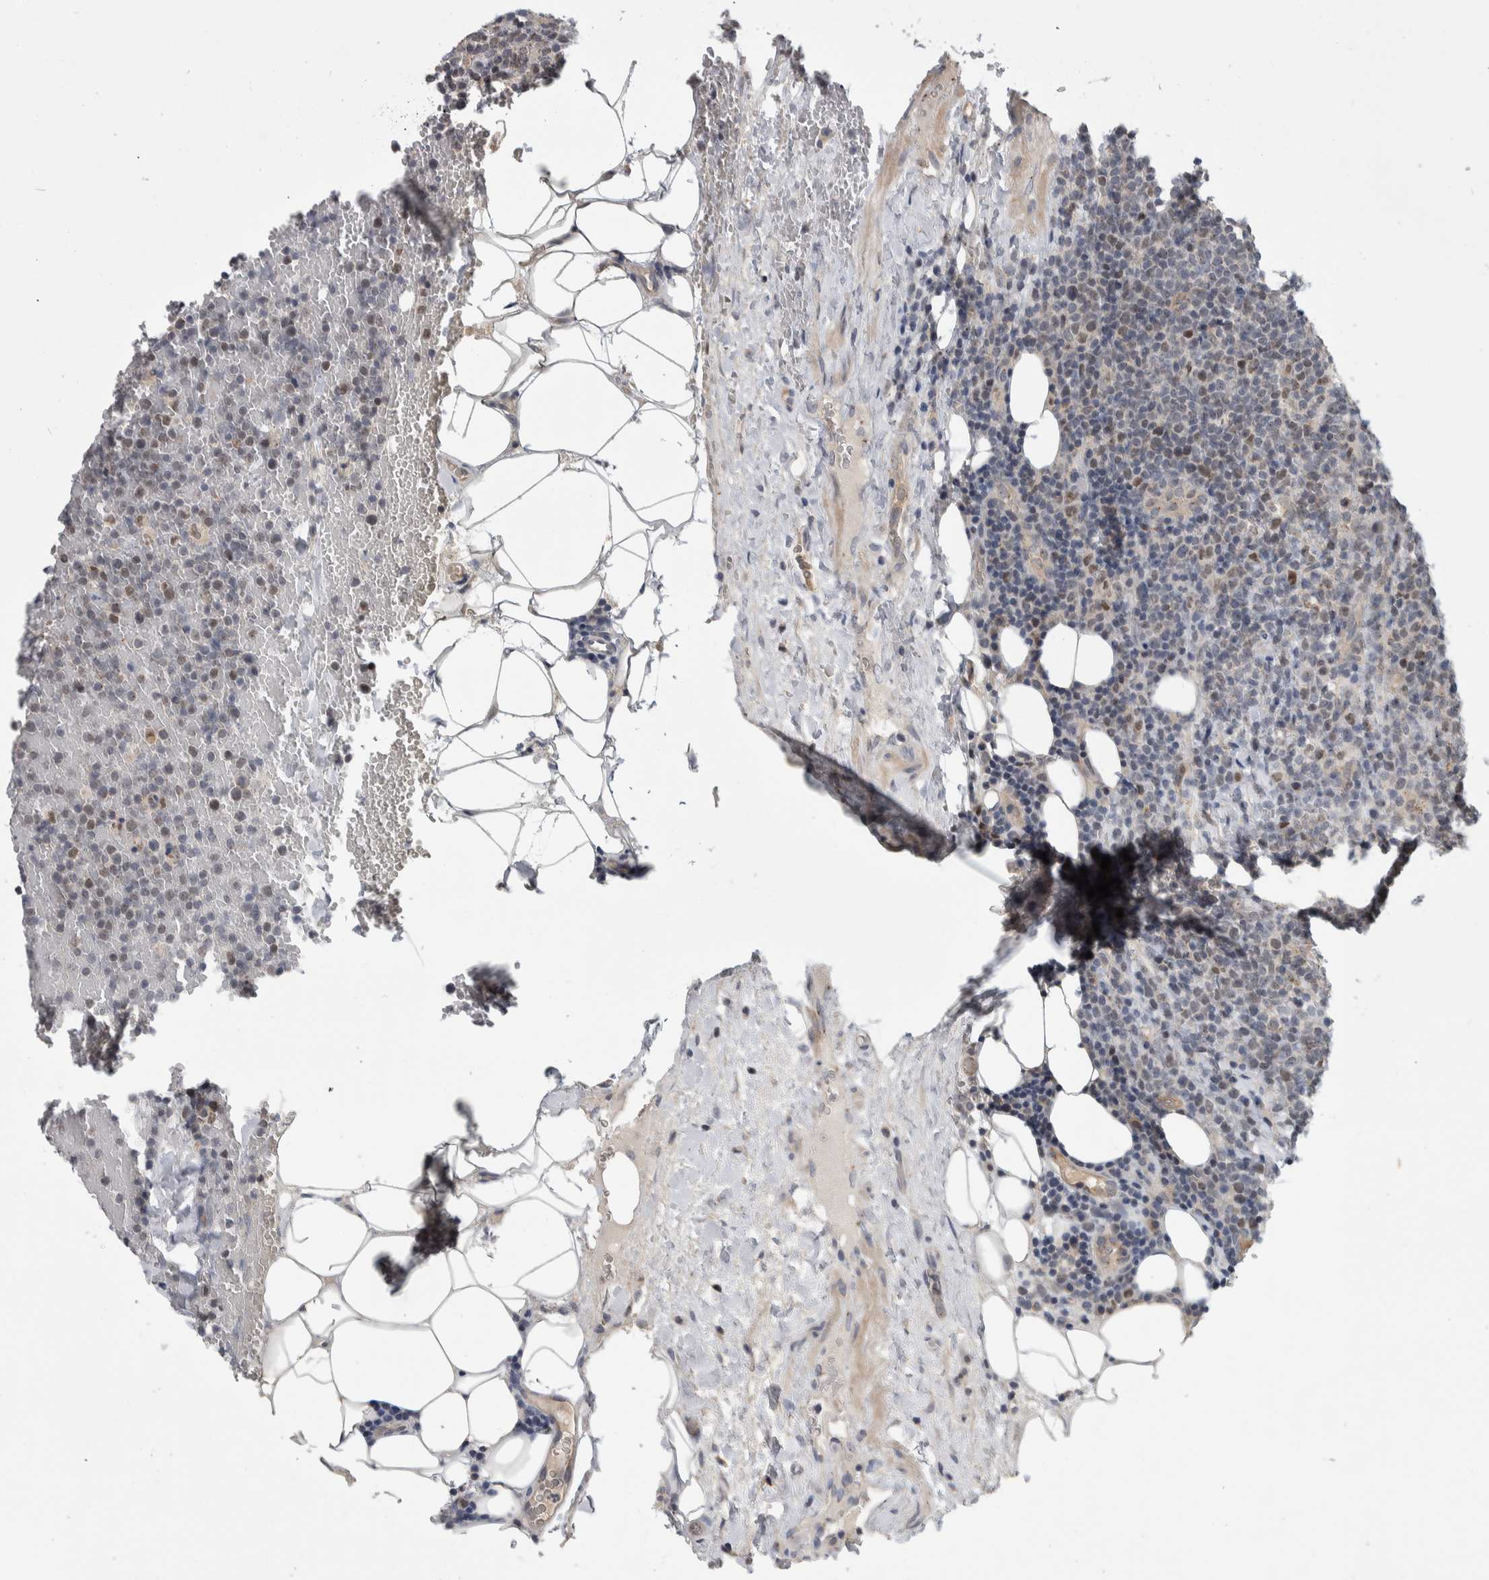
{"staining": {"intensity": "weak", "quantity": "<25%", "location": "nuclear"}, "tissue": "lymphoma", "cell_type": "Tumor cells", "image_type": "cancer", "snomed": [{"axis": "morphology", "description": "Malignant lymphoma, non-Hodgkin's type, High grade"}, {"axis": "topography", "description": "Lymph node"}], "caption": "Immunohistochemical staining of lymphoma demonstrates no significant expression in tumor cells.", "gene": "MSL1", "patient": {"sex": "male", "age": 61}}